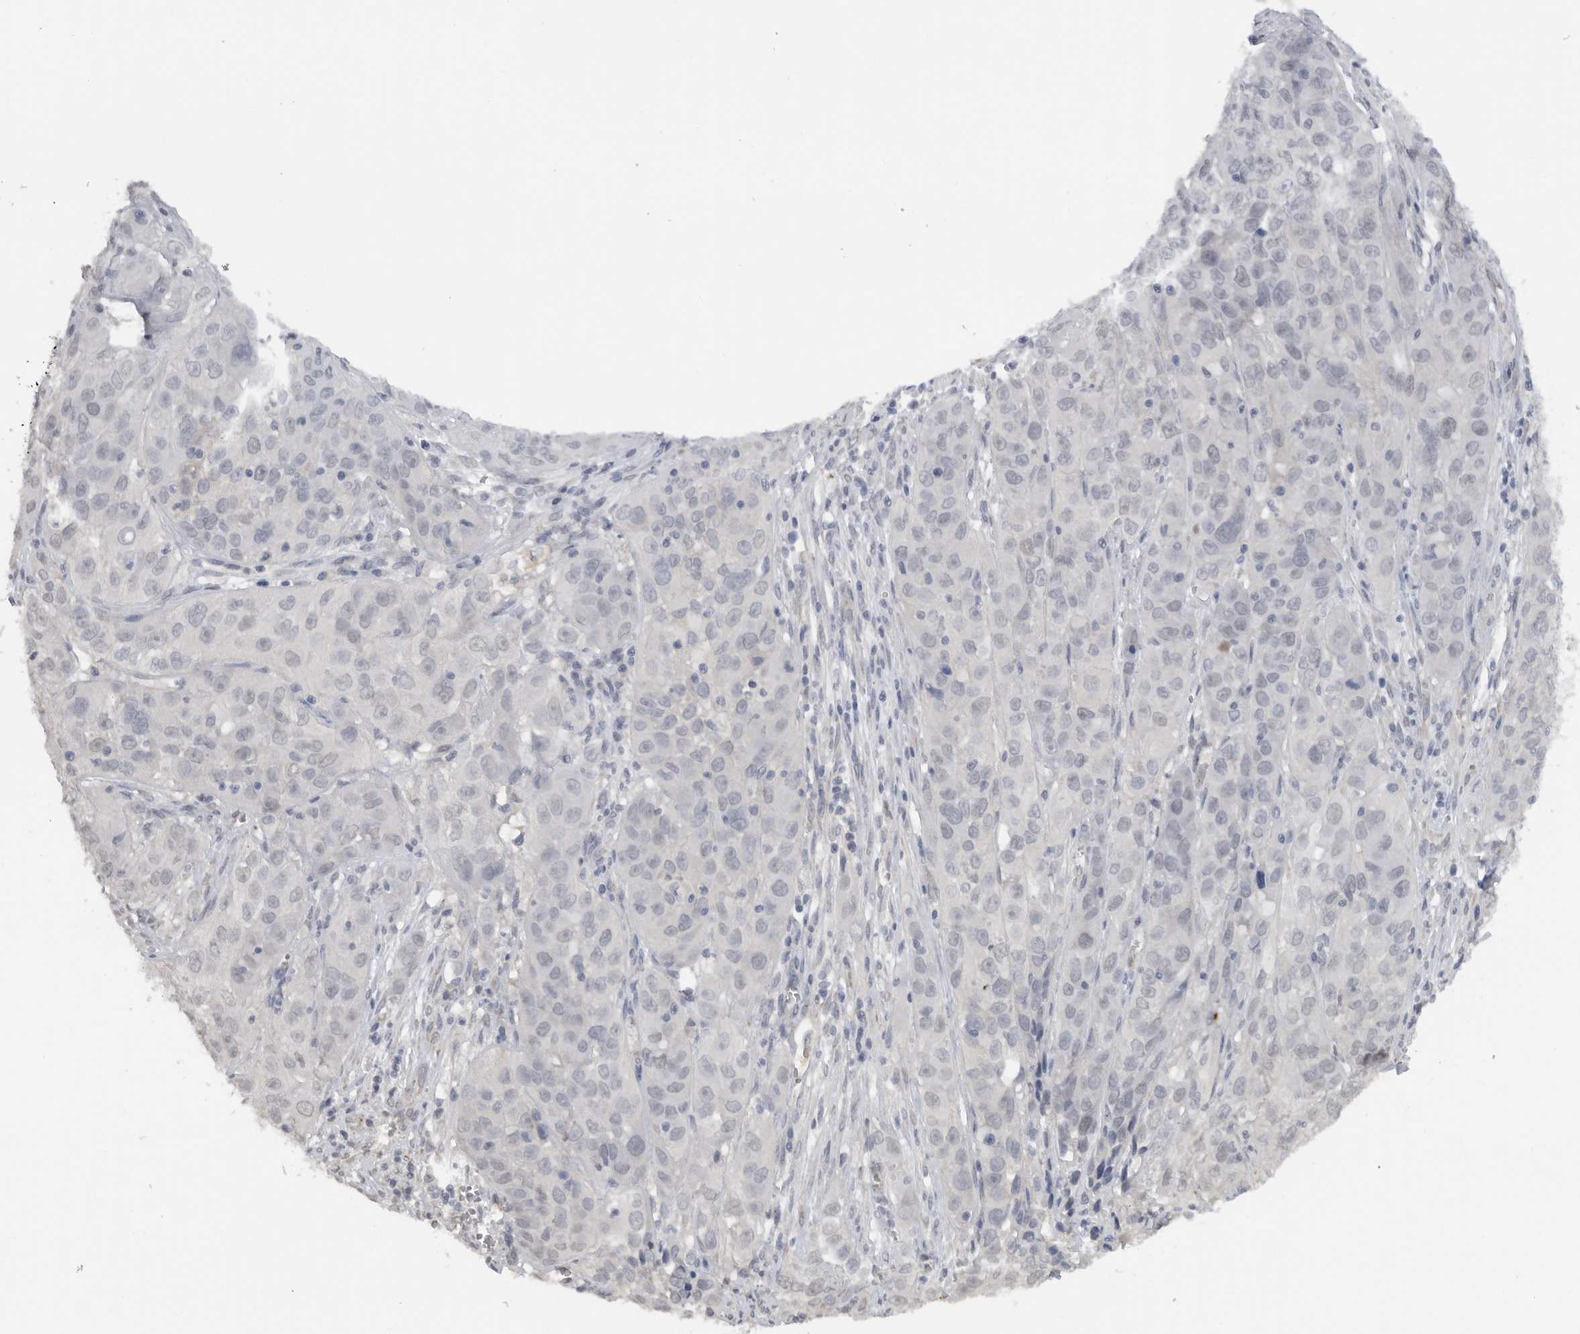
{"staining": {"intensity": "negative", "quantity": "none", "location": "none"}, "tissue": "cervical cancer", "cell_type": "Tumor cells", "image_type": "cancer", "snomed": [{"axis": "morphology", "description": "Squamous cell carcinoma, NOS"}, {"axis": "topography", "description": "Cervix"}], "caption": "Protein analysis of squamous cell carcinoma (cervical) shows no significant expression in tumor cells.", "gene": "DYRK2", "patient": {"sex": "female", "age": 32}}